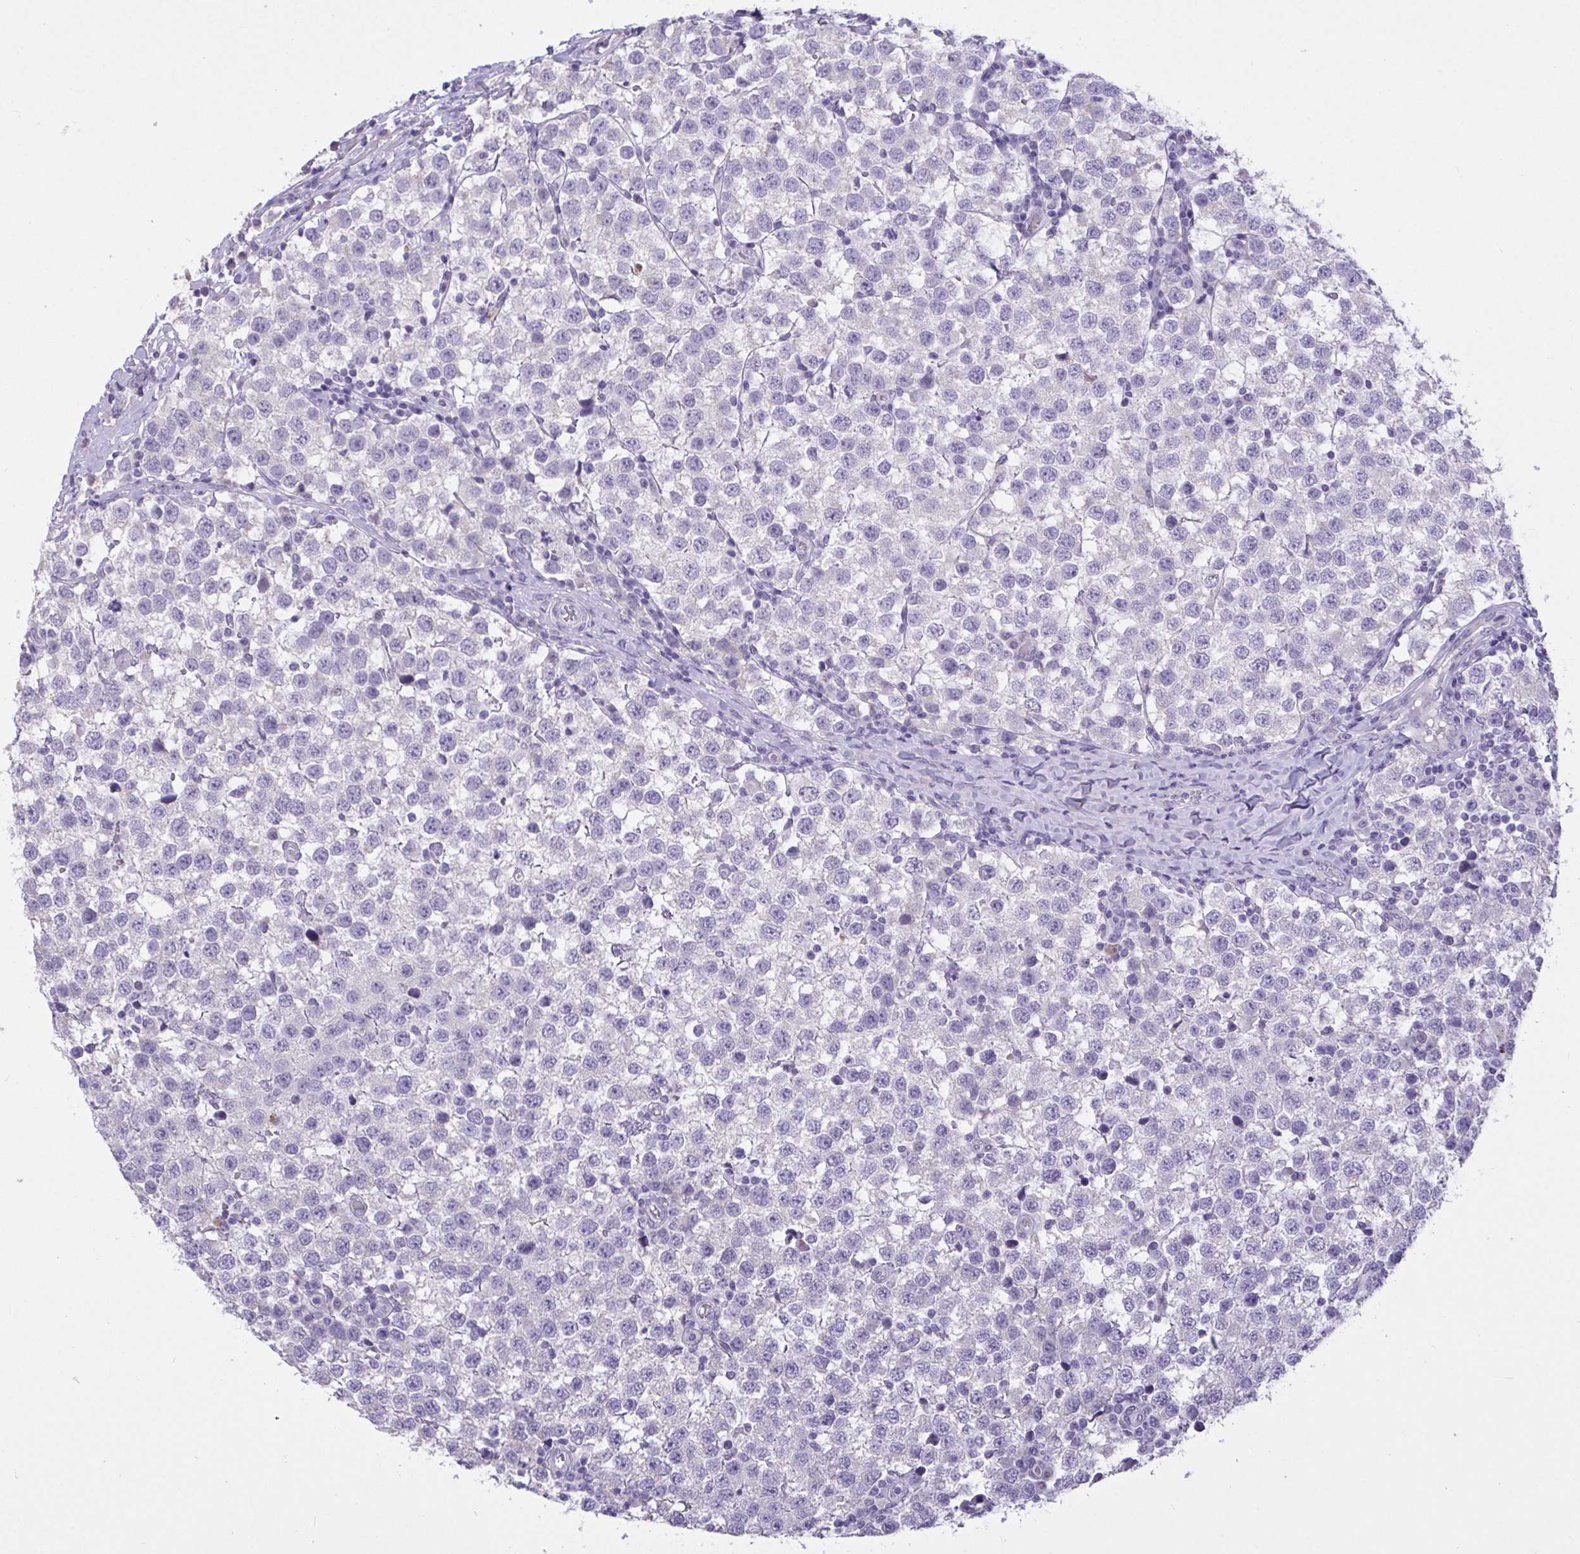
{"staining": {"intensity": "negative", "quantity": "none", "location": "none"}, "tissue": "testis cancer", "cell_type": "Tumor cells", "image_type": "cancer", "snomed": [{"axis": "morphology", "description": "Seminoma, NOS"}, {"axis": "topography", "description": "Testis"}], "caption": "This is a histopathology image of immunohistochemistry (IHC) staining of seminoma (testis), which shows no staining in tumor cells.", "gene": "C4orf33", "patient": {"sex": "male", "age": 34}}